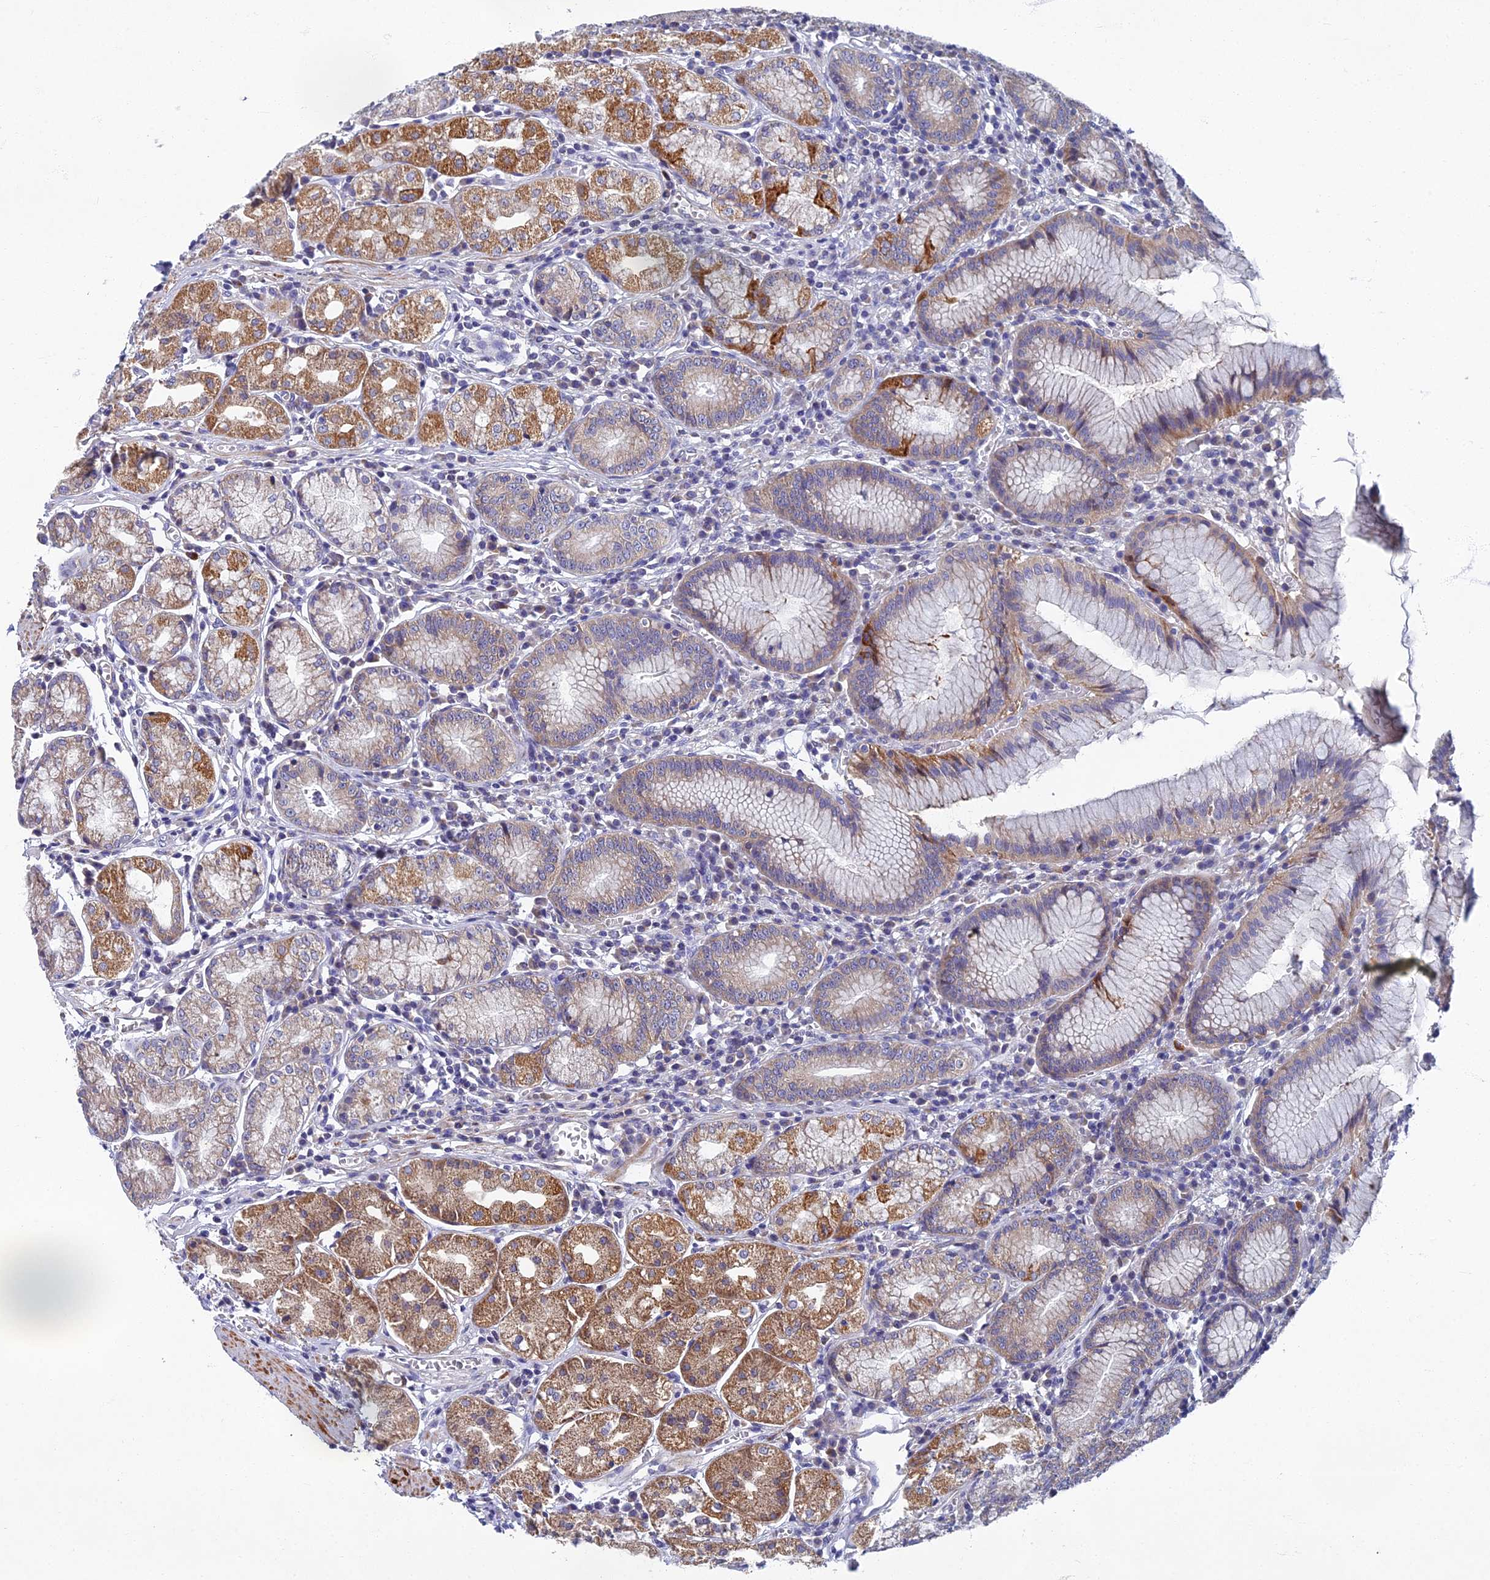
{"staining": {"intensity": "moderate", "quantity": "25%-75%", "location": "cytoplasmic/membranous"}, "tissue": "stomach", "cell_type": "Glandular cells", "image_type": "normal", "snomed": [{"axis": "morphology", "description": "Normal tissue, NOS"}, {"axis": "topography", "description": "Stomach"}], "caption": "Immunohistochemical staining of benign stomach exhibits moderate cytoplasmic/membranous protein expression in about 25%-75% of glandular cells. The protein is shown in brown color, while the nuclei are stained blue.", "gene": "SPIN4", "patient": {"sex": "male", "age": 55}}